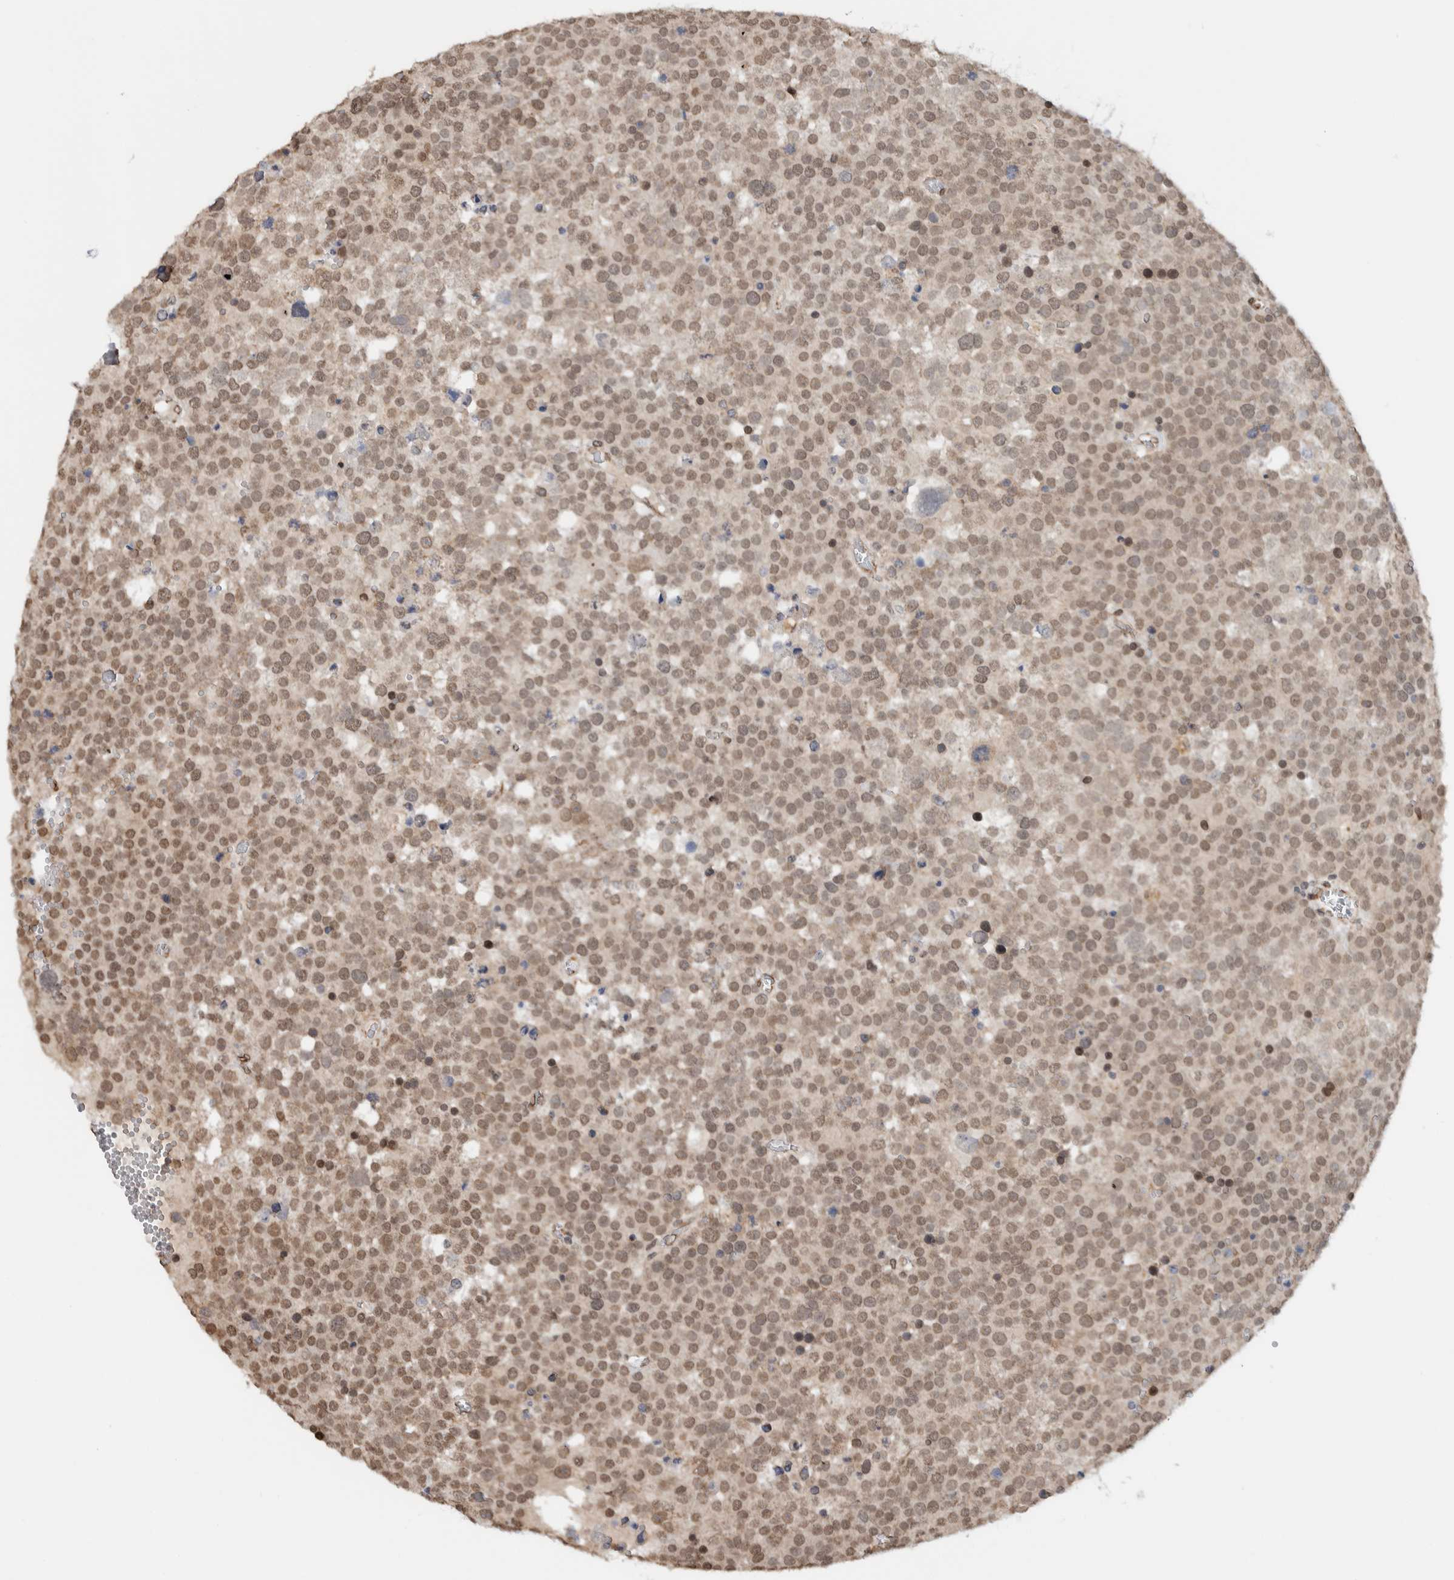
{"staining": {"intensity": "weak", "quantity": ">75%", "location": "nuclear"}, "tissue": "testis cancer", "cell_type": "Tumor cells", "image_type": "cancer", "snomed": [{"axis": "morphology", "description": "Seminoma, NOS"}, {"axis": "topography", "description": "Testis"}], "caption": "The photomicrograph demonstrates immunohistochemical staining of seminoma (testis). There is weak nuclear staining is appreciated in approximately >75% of tumor cells.", "gene": "TNRC18", "patient": {"sex": "male", "age": 71}}